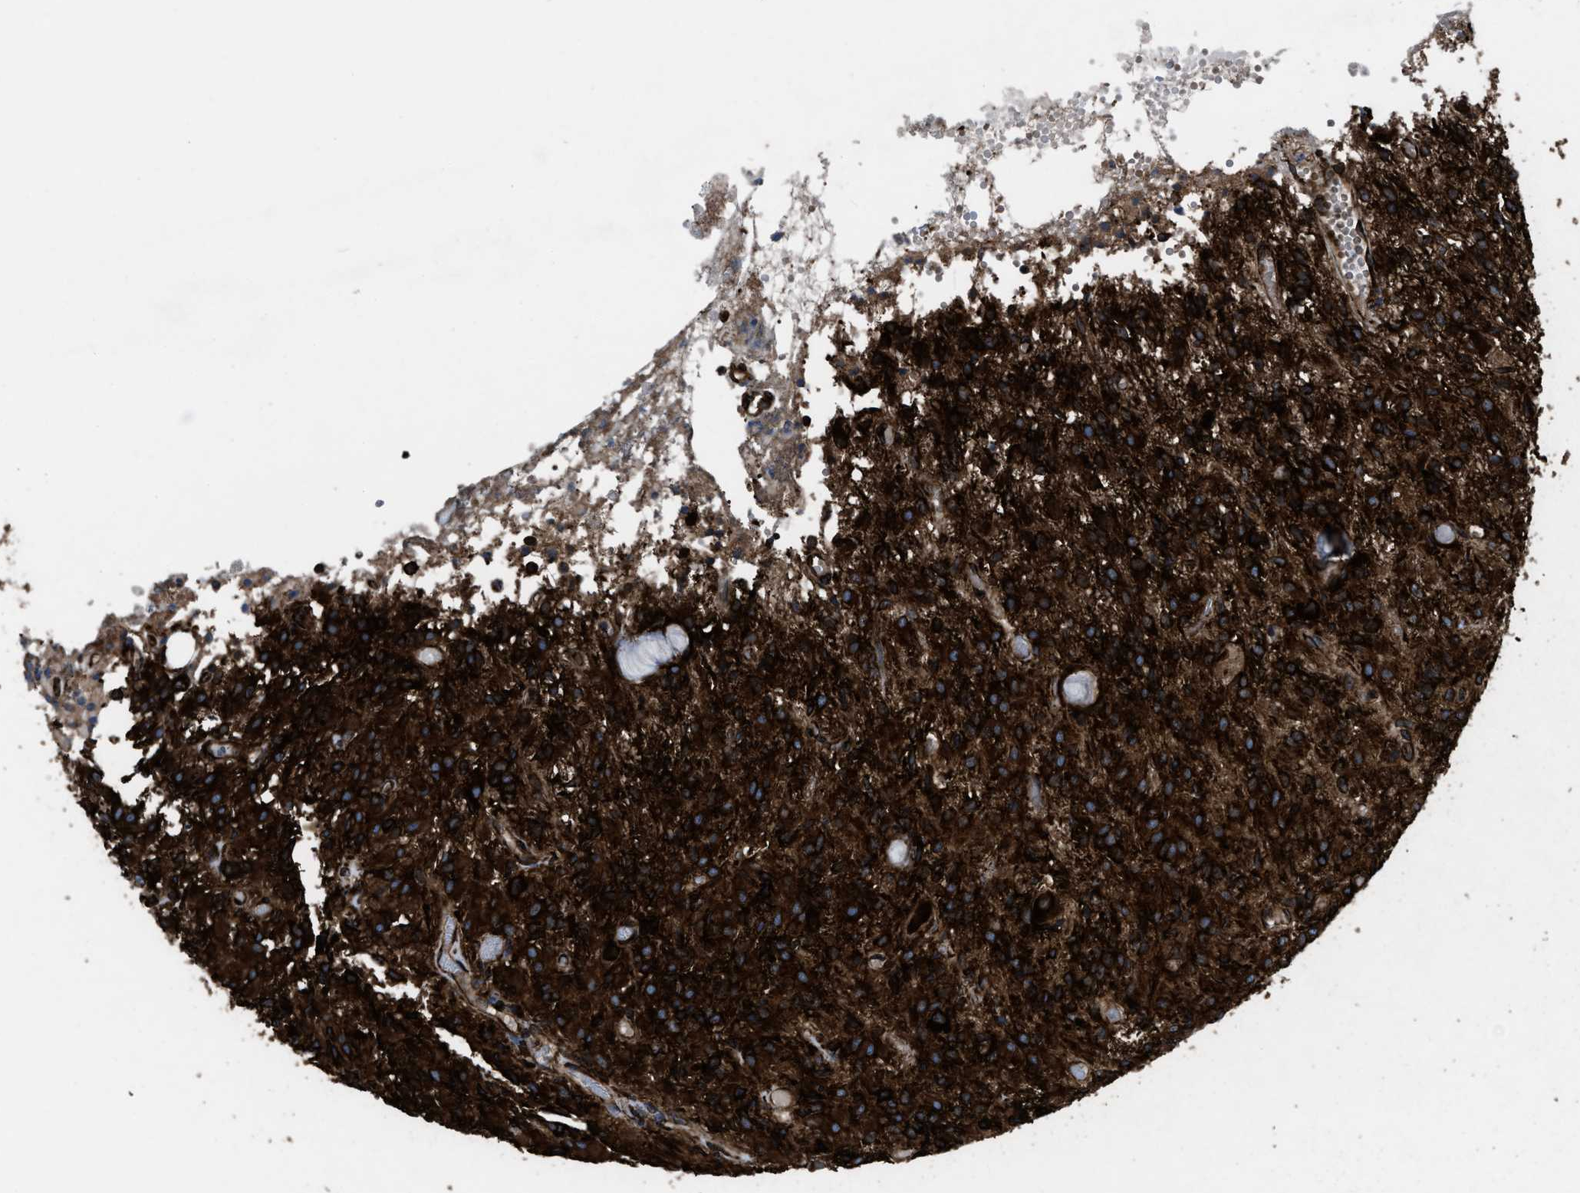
{"staining": {"intensity": "strong", "quantity": ">75%", "location": "cytoplasmic/membranous"}, "tissue": "glioma", "cell_type": "Tumor cells", "image_type": "cancer", "snomed": [{"axis": "morphology", "description": "Glioma, malignant, High grade"}, {"axis": "topography", "description": "Brain"}], "caption": "Protein staining of high-grade glioma (malignant) tissue displays strong cytoplasmic/membranous positivity in about >75% of tumor cells.", "gene": "CAPRIN1", "patient": {"sex": "female", "age": 59}}